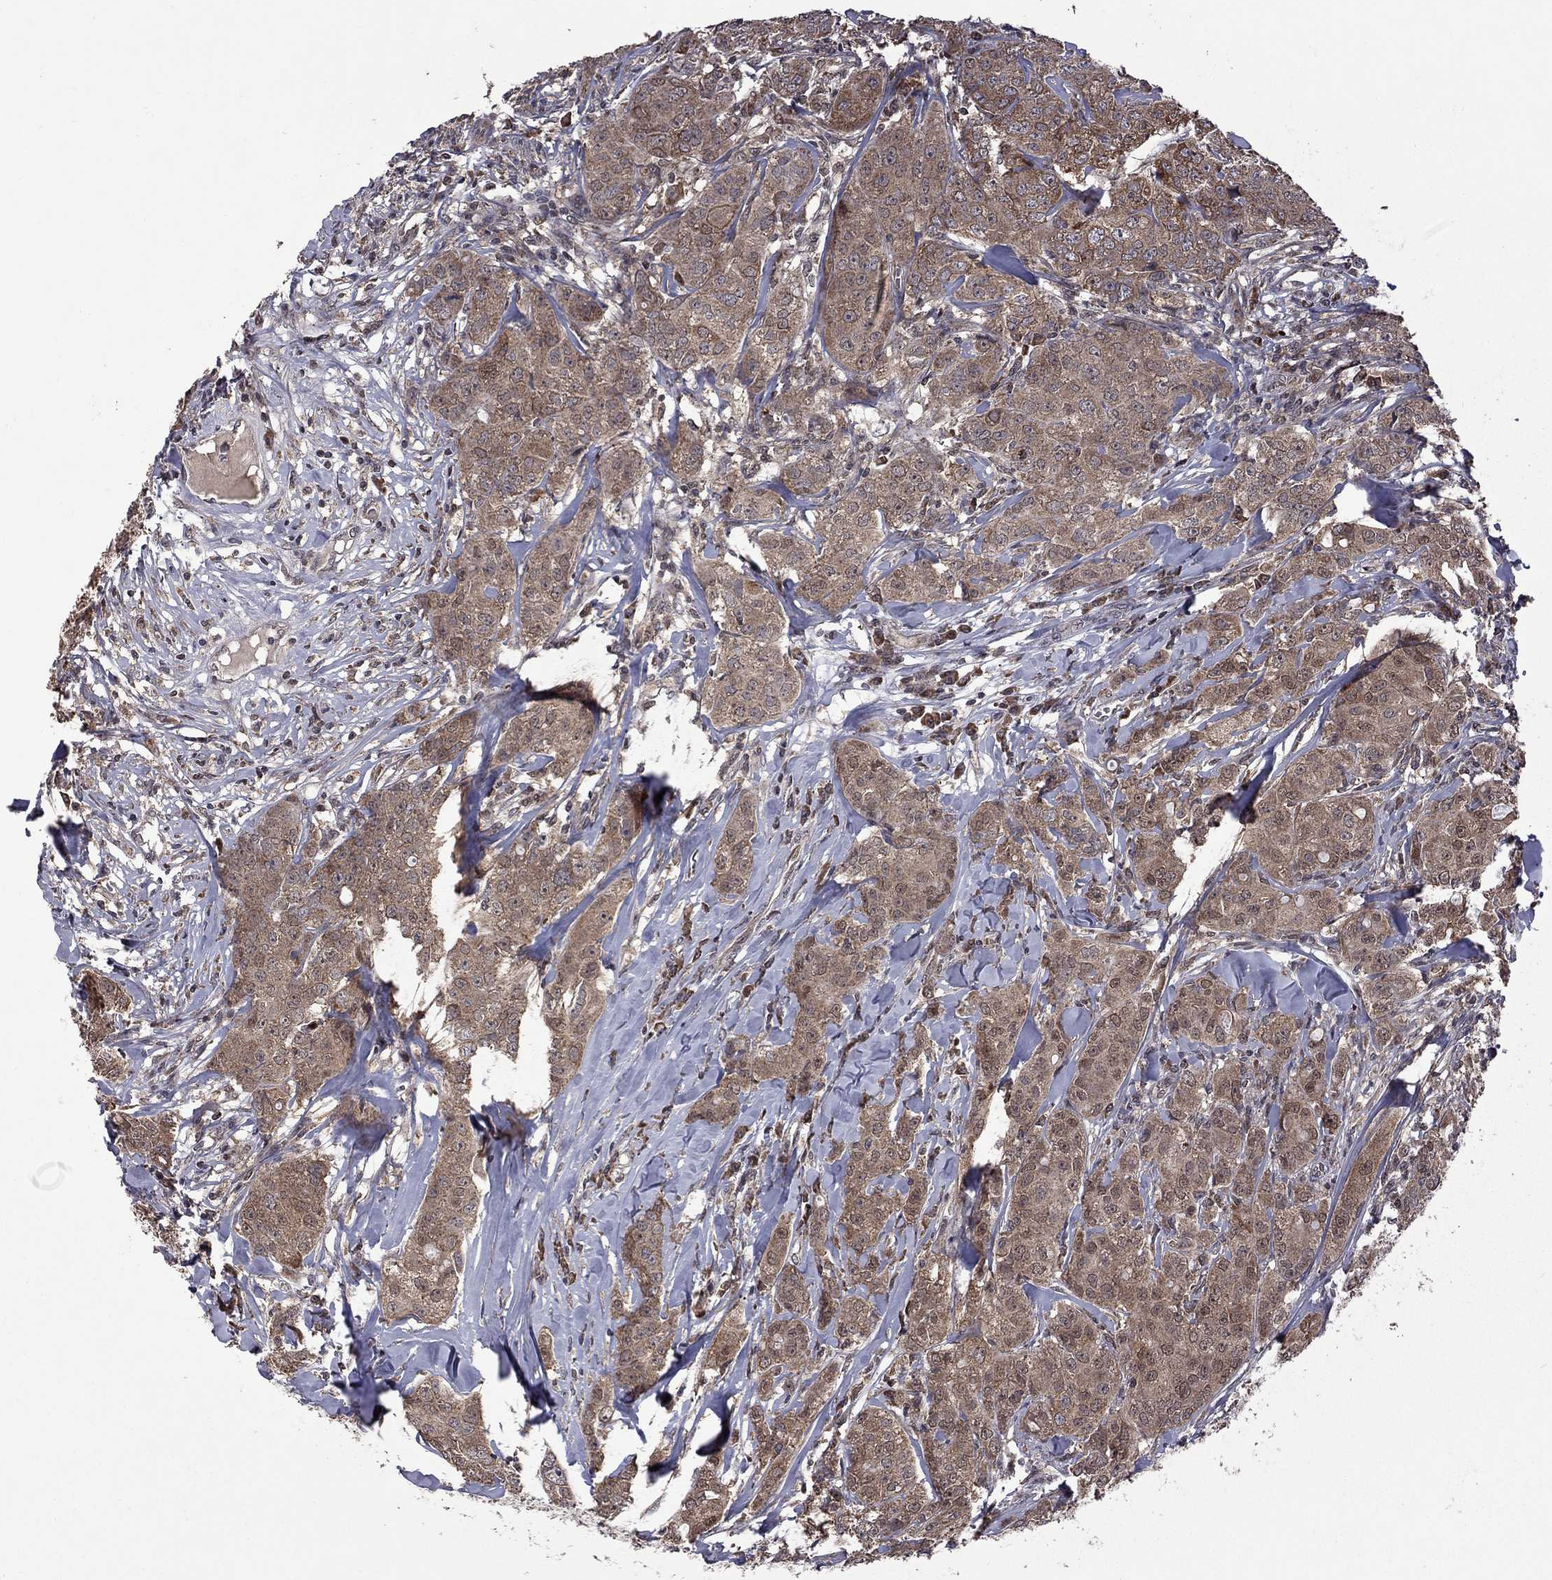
{"staining": {"intensity": "moderate", "quantity": ">75%", "location": "cytoplasmic/membranous"}, "tissue": "breast cancer", "cell_type": "Tumor cells", "image_type": "cancer", "snomed": [{"axis": "morphology", "description": "Duct carcinoma"}, {"axis": "topography", "description": "Breast"}], "caption": "Immunohistochemical staining of breast invasive ductal carcinoma shows medium levels of moderate cytoplasmic/membranous expression in about >75% of tumor cells.", "gene": "IPP", "patient": {"sex": "female", "age": 43}}